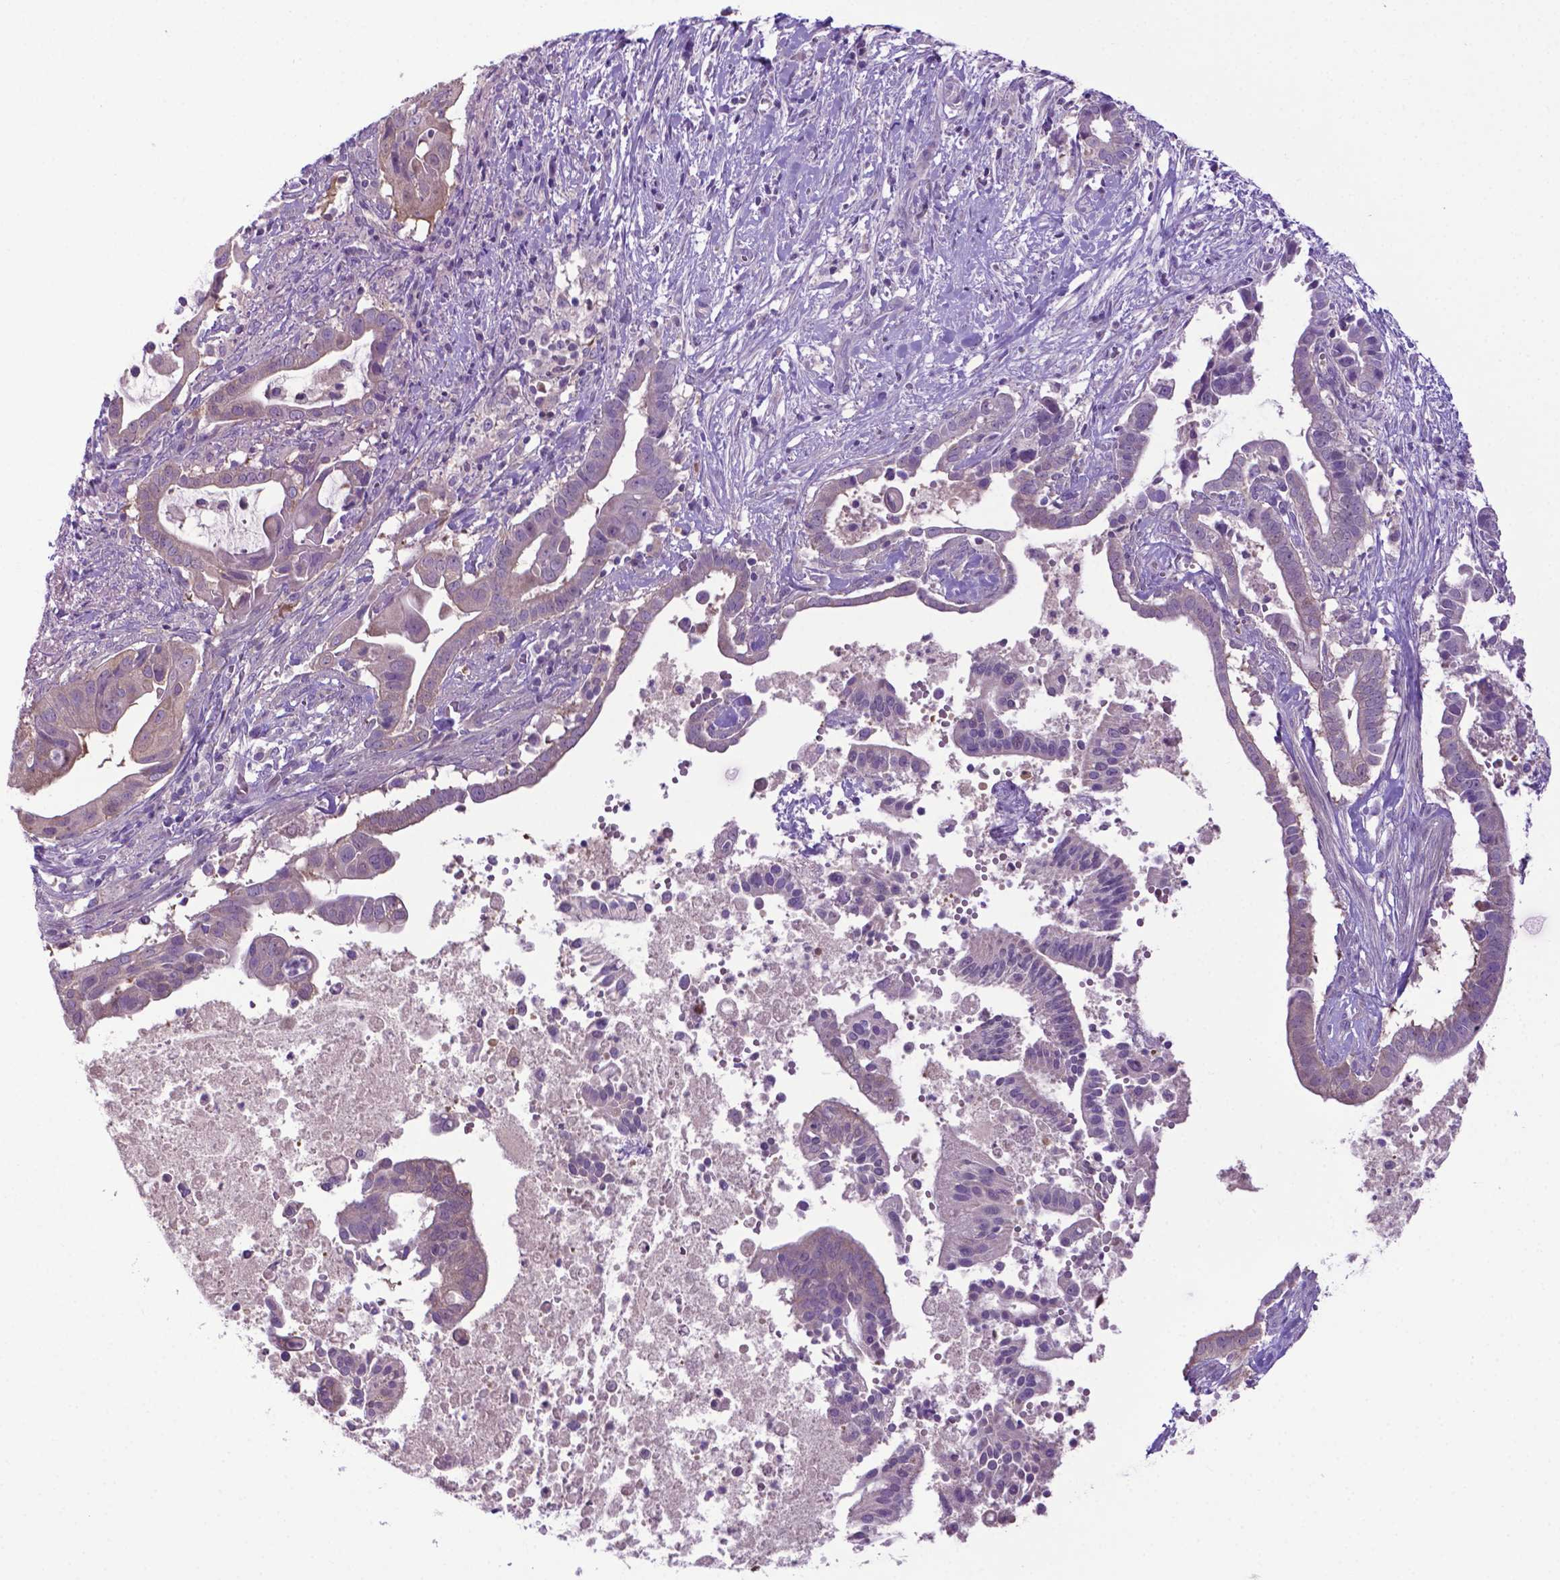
{"staining": {"intensity": "negative", "quantity": "none", "location": "none"}, "tissue": "pancreatic cancer", "cell_type": "Tumor cells", "image_type": "cancer", "snomed": [{"axis": "morphology", "description": "Adenocarcinoma, NOS"}, {"axis": "topography", "description": "Pancreas"}], "caption": "Tumor cells show no significant positivity in pancreatic cancer.", "gene": "ADRA2B", "patient": {"sex": "male", "age": 61}}